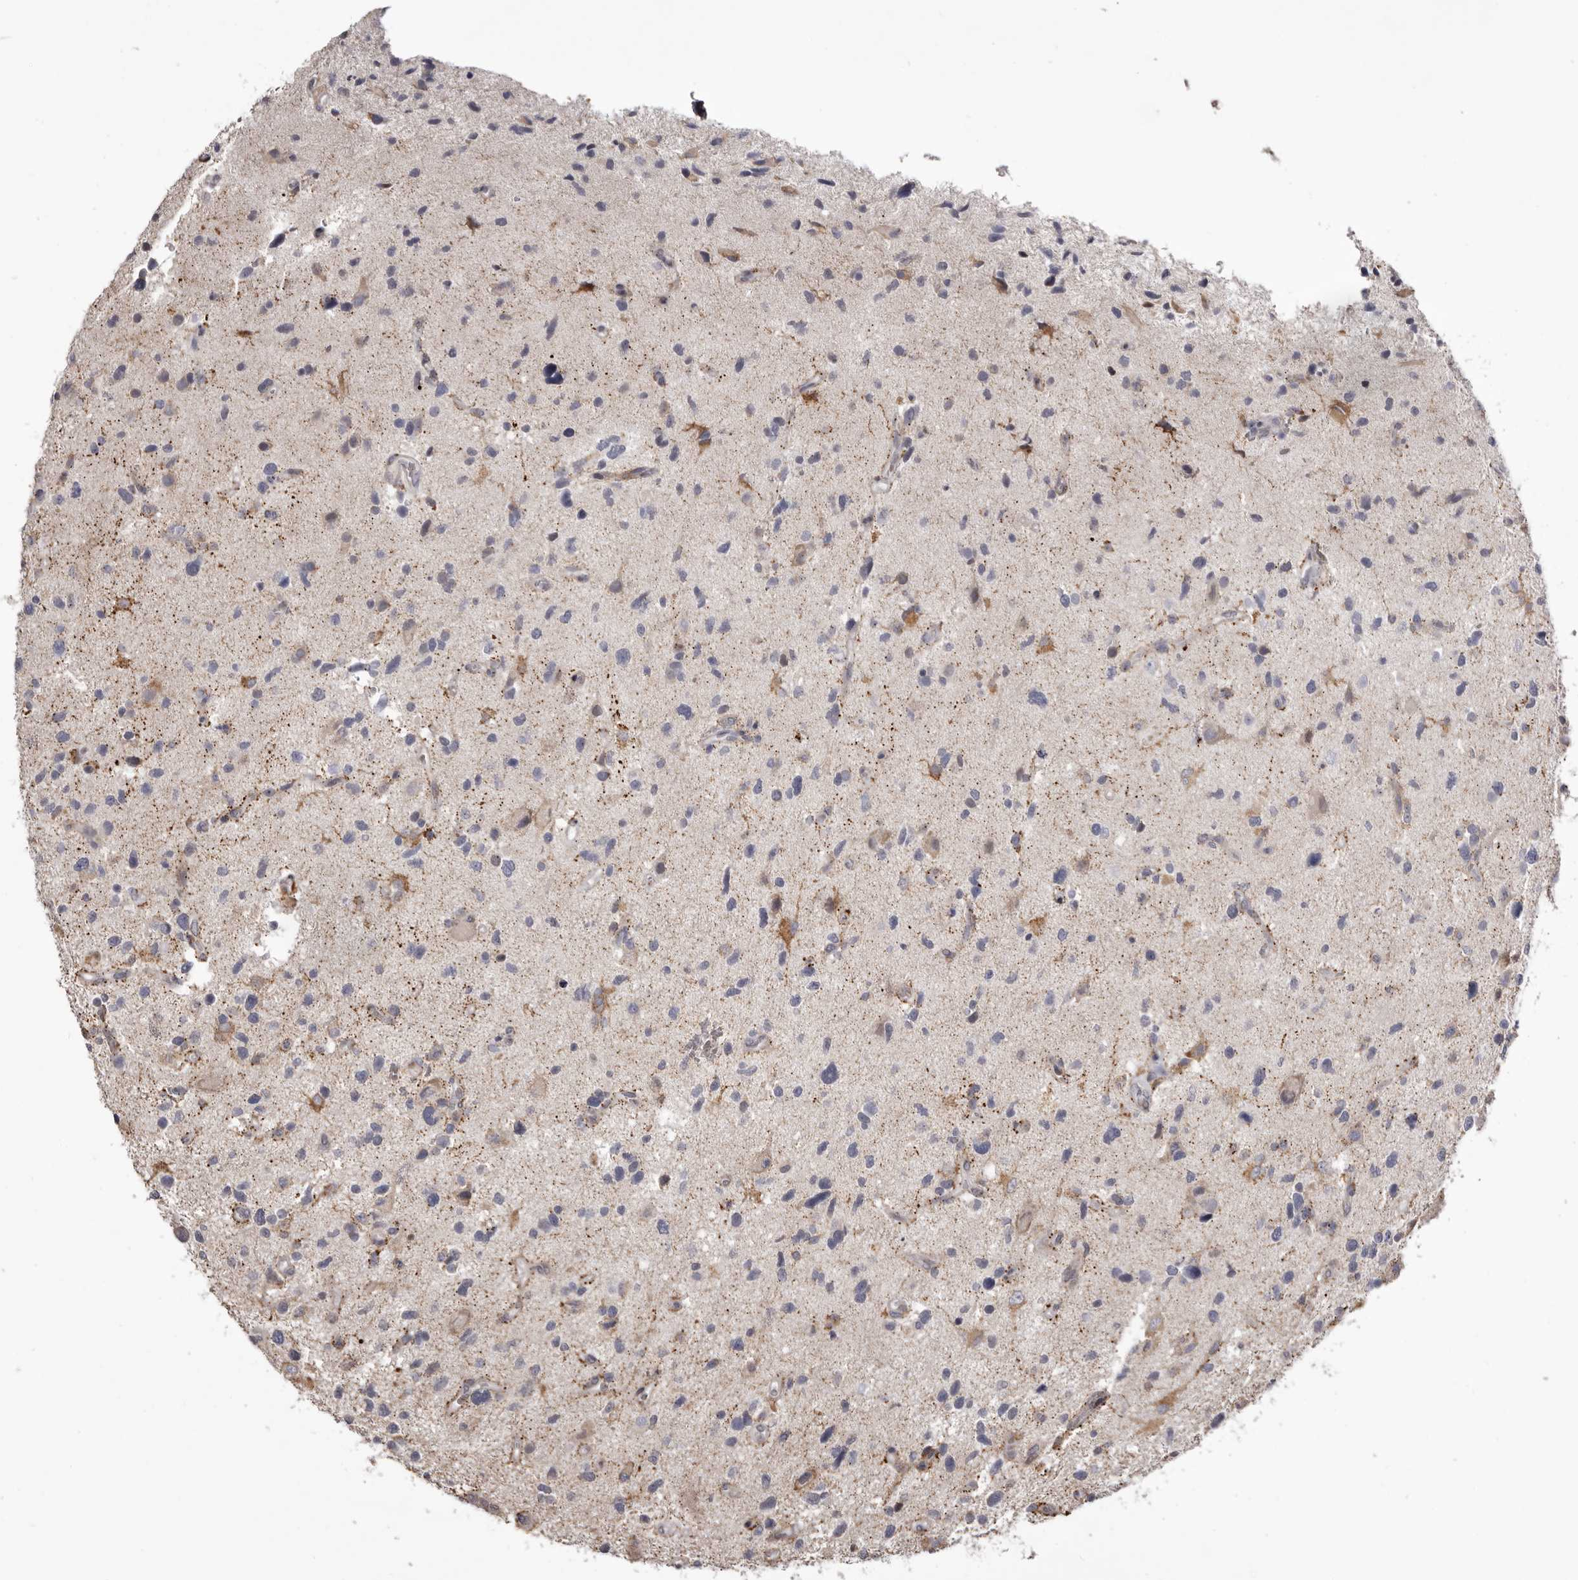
{"staining": {"intensity": "weak", "quantity": "<25%", "location": "cytoplasmic/membranous"}, "tissue": "glioma", "cell_type": "Tumor cells", "image_type": "cancer", "snomed": [{"axis": "morphology", "description": "Glioma, malignant, High grade"}, {"axis": "topography", "description": "Brain"}], "caption": "Glioma was stained to show a protein in brown. There is no significant expression in tumor cells. (DAB immunohistochemistry (IHC) visualized using brightfield microscopy, high magnification).", "gene": "PIGX", "patient": {"sex": "male", "age": 33}}